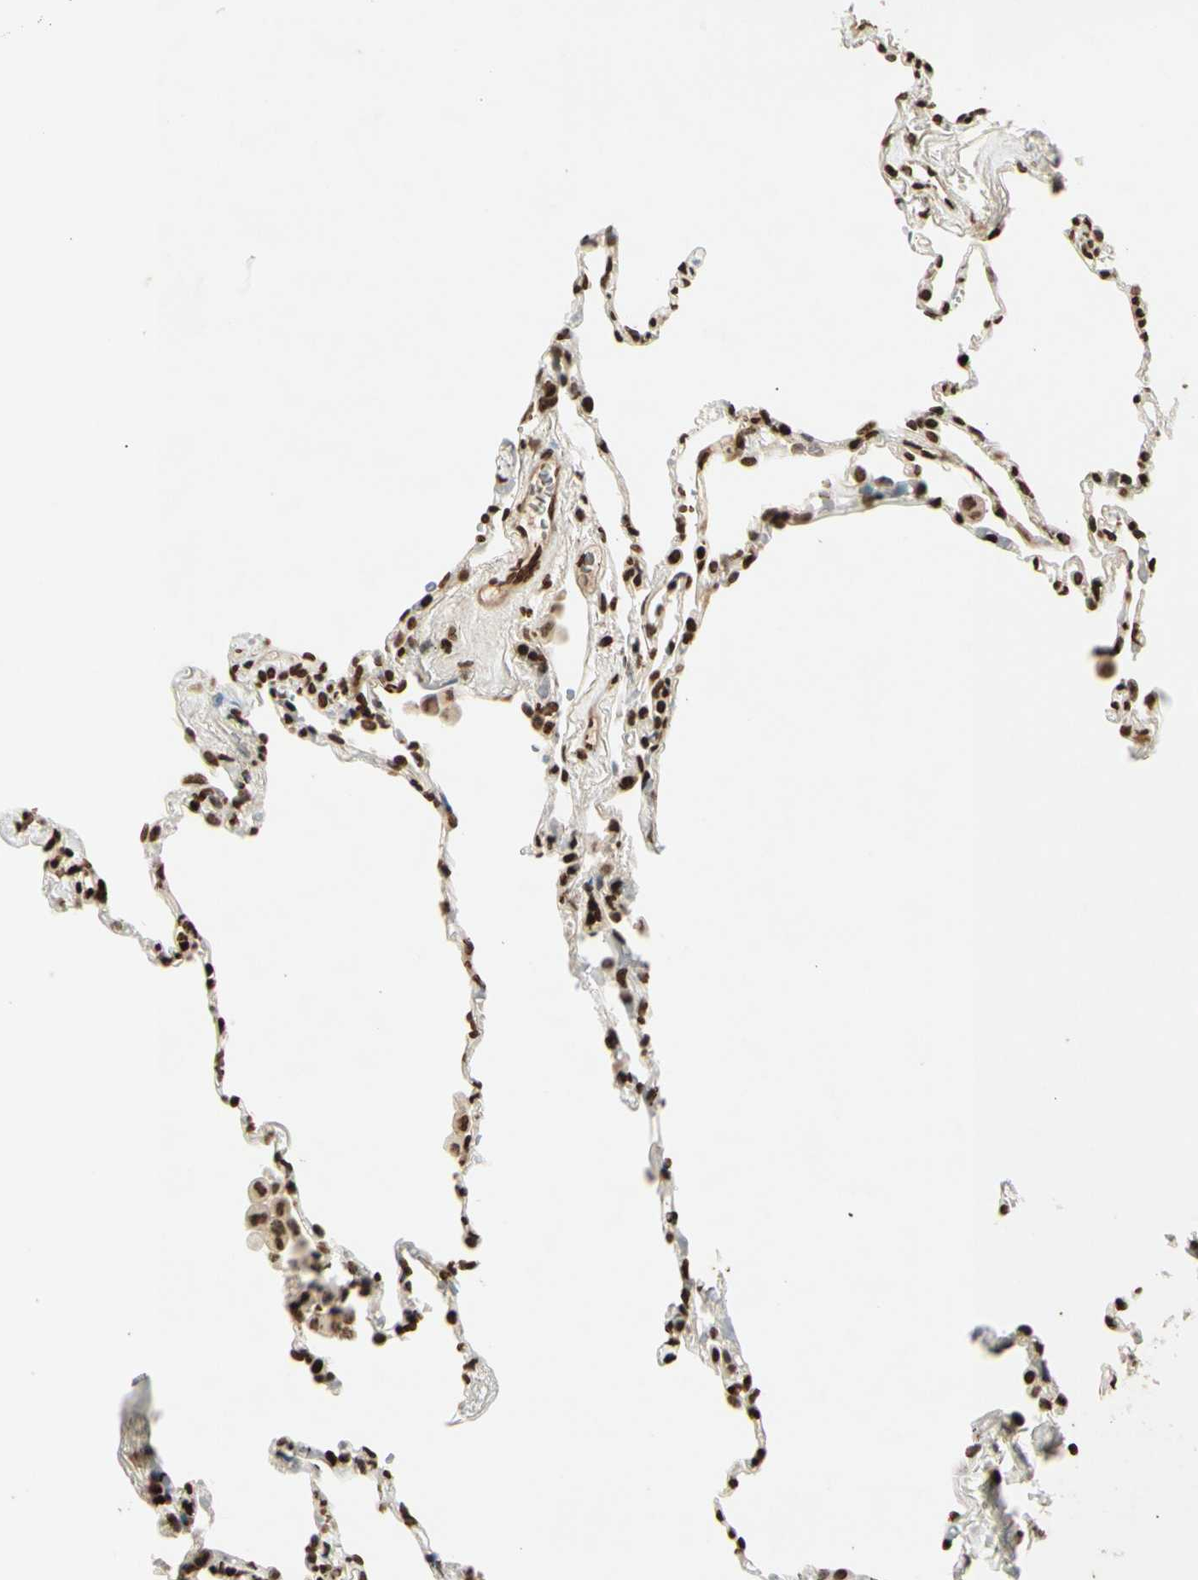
{"staining": {"intensity": "strong", "quantity": ">75%", "location": "nuclear"}, "tissue": "lung", "cell_type": "Alveolar cells", "image_type": "normal", "snomed": [{"axis": "morphology", "description": "Normal tissue, NOS"}, {"axis": "topography", "description": "Lung"}], "caption": "Immunohistochemical staining of benign lung demonstrates strong nuclear protein positivity in approximately >75% of alveolar cells.", "gene": "RORA", "patient": {"sex": "male", "age": 59}}